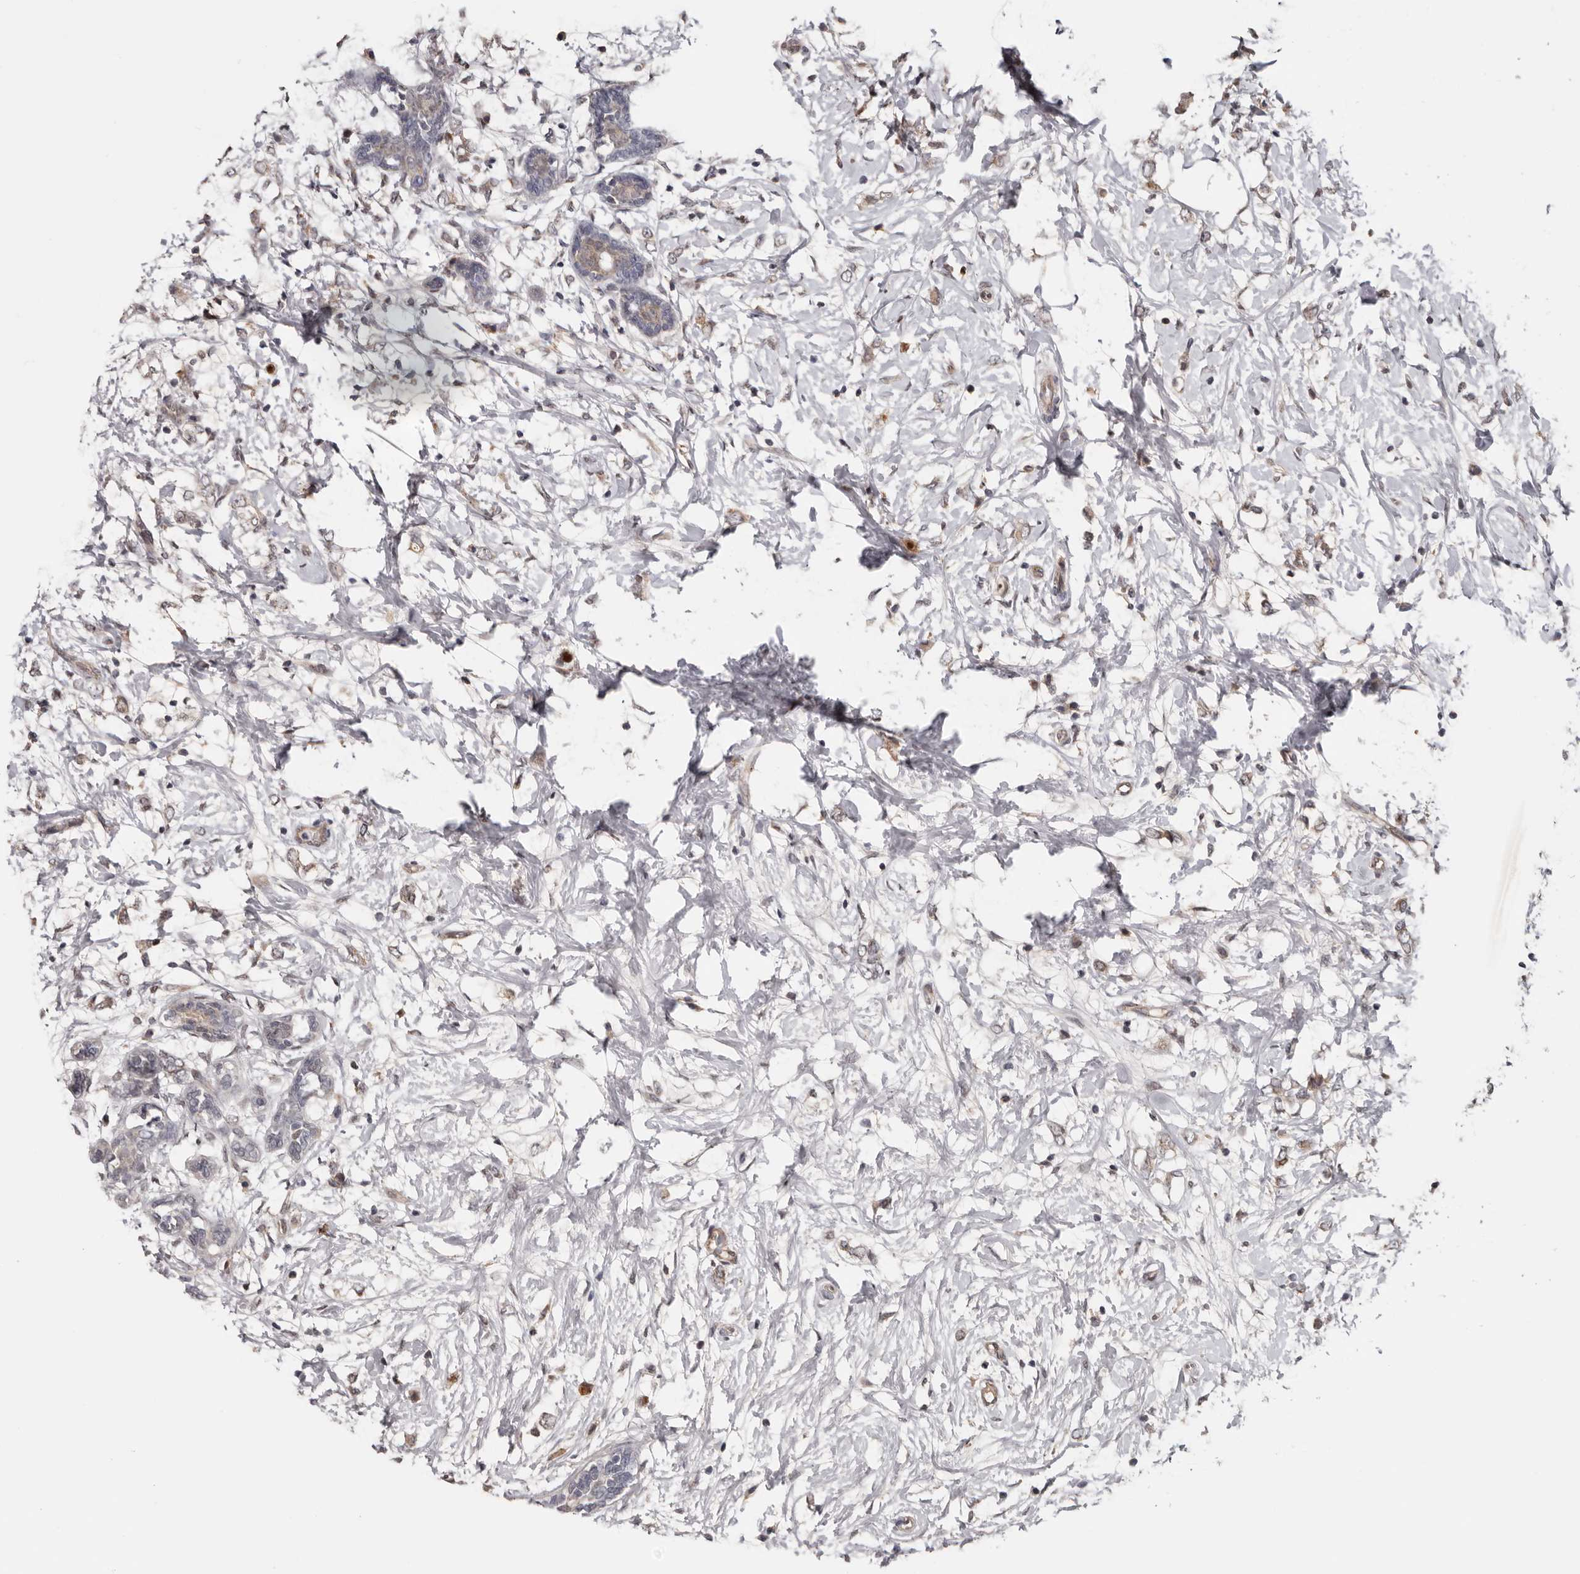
{"staining": {"intensity": "weak", "quantity": "25%-75%", "location": "cytoplasmic/membranous"}, "tissue": "breast cancer", "cell_type": "Tumor cells", "image_type": "cancer", "snomed": [{"axis": "morphology", "description": "Normal tissue, NOS"}, {"axis": "morphology", "description": "Lobular carcinoma"}, {"axis": "topography", "description": "Breast"}], "caption": "This histopathology image shows lobular carcinoma (breast) stained with immunohistochemistry (IHC) to label a protein in brown. The cytoplasmic/membranous of tumor cells show weak positivity for the protein. Nuclei are counter-stained blue.", "gene": "MOGAT2", "patient": {"sex": "female", "age": 47}}